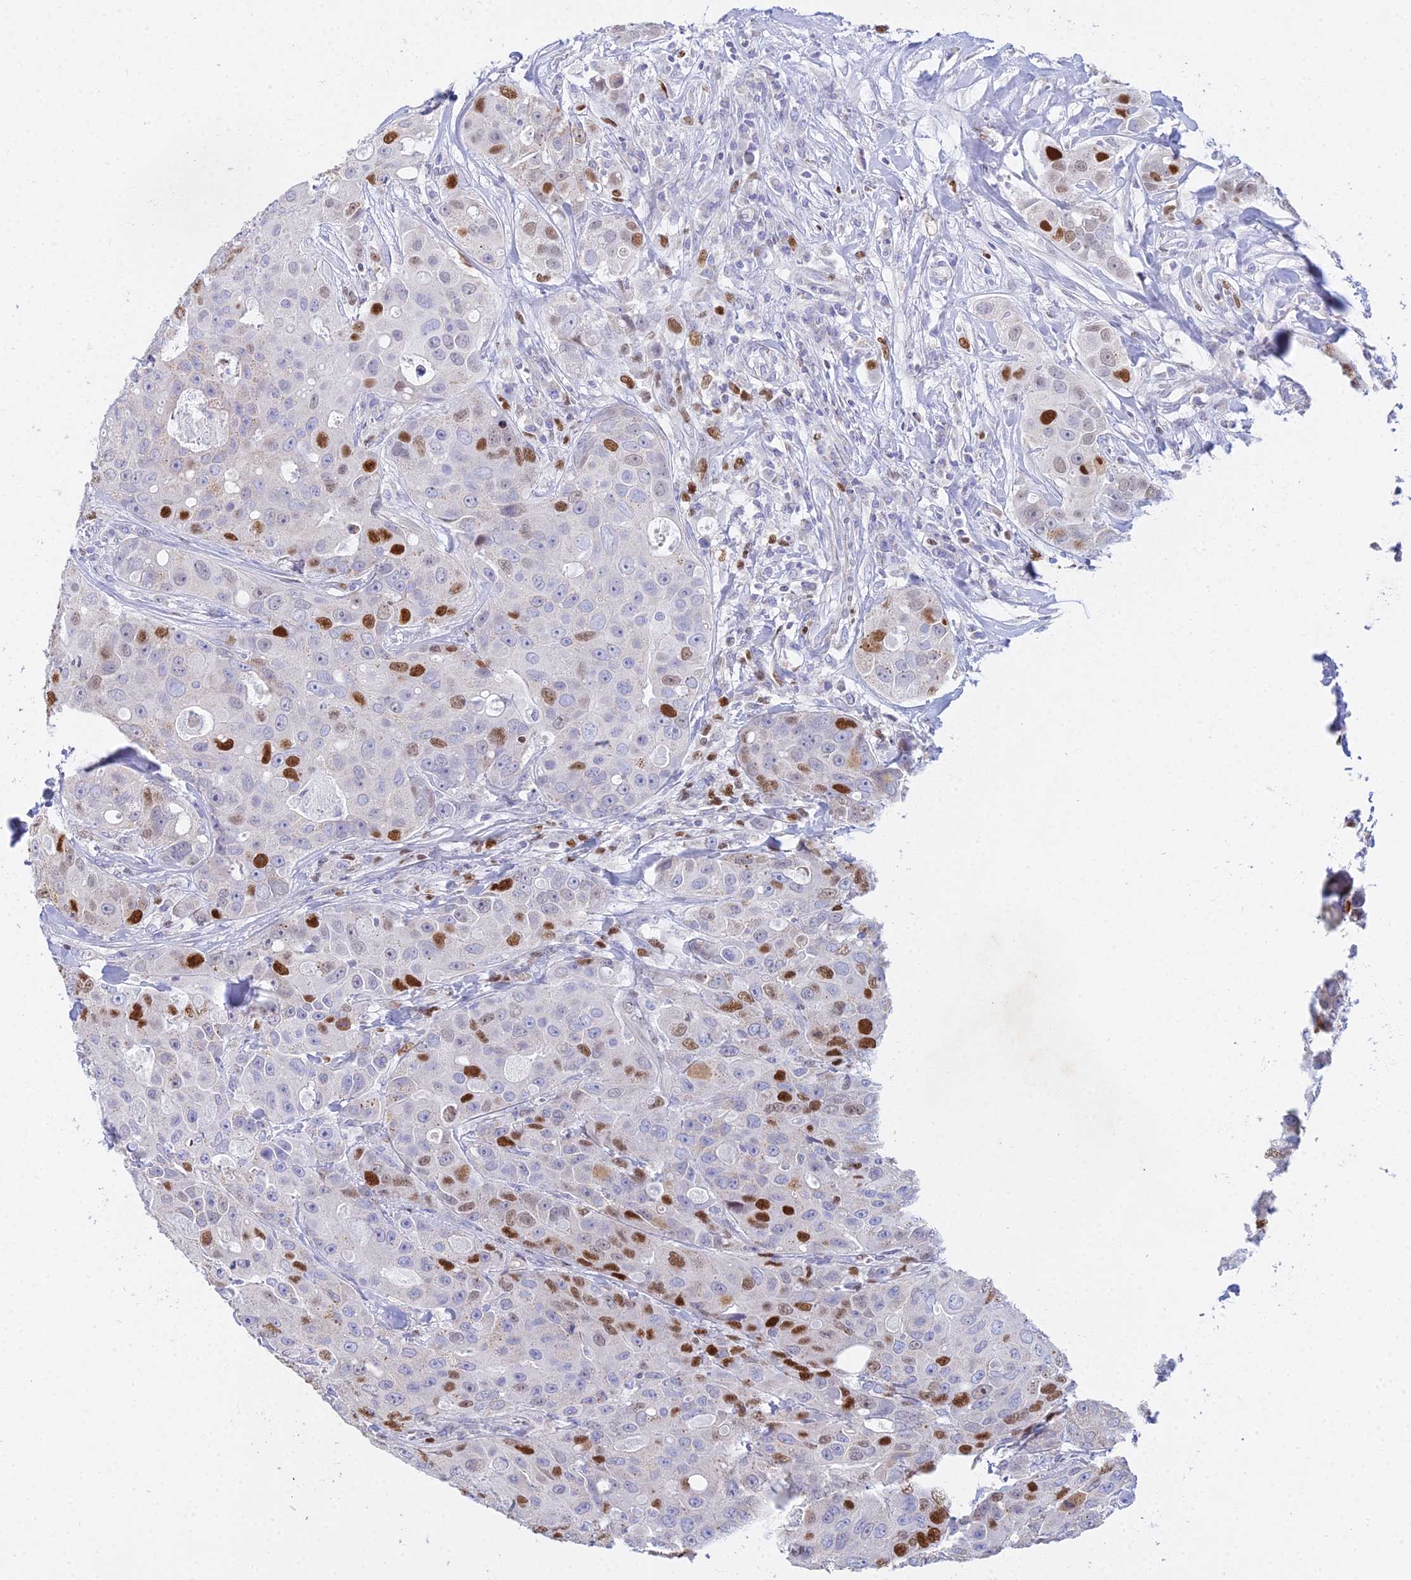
{"staining": {"intensity": "strong", "quantity": "<25%", "location": "nuclear"}, "tissue": "breast cancer", "cell_type": "Tumor cells", "image_type": "cancer", "snomed": [{"axis": "morphology", "description": "Duct carcinoma"}, {"axis": "topography", "description": "Breast"}], "caption": "Invasive ductal carcinoma (breast) stained with immunohistochemistry (IHC) exhibits strong nuclear positivity in approximately <25% of tumor cells.", "gene": "MCM2", "patient": {"sex": "female", "age": 43}}